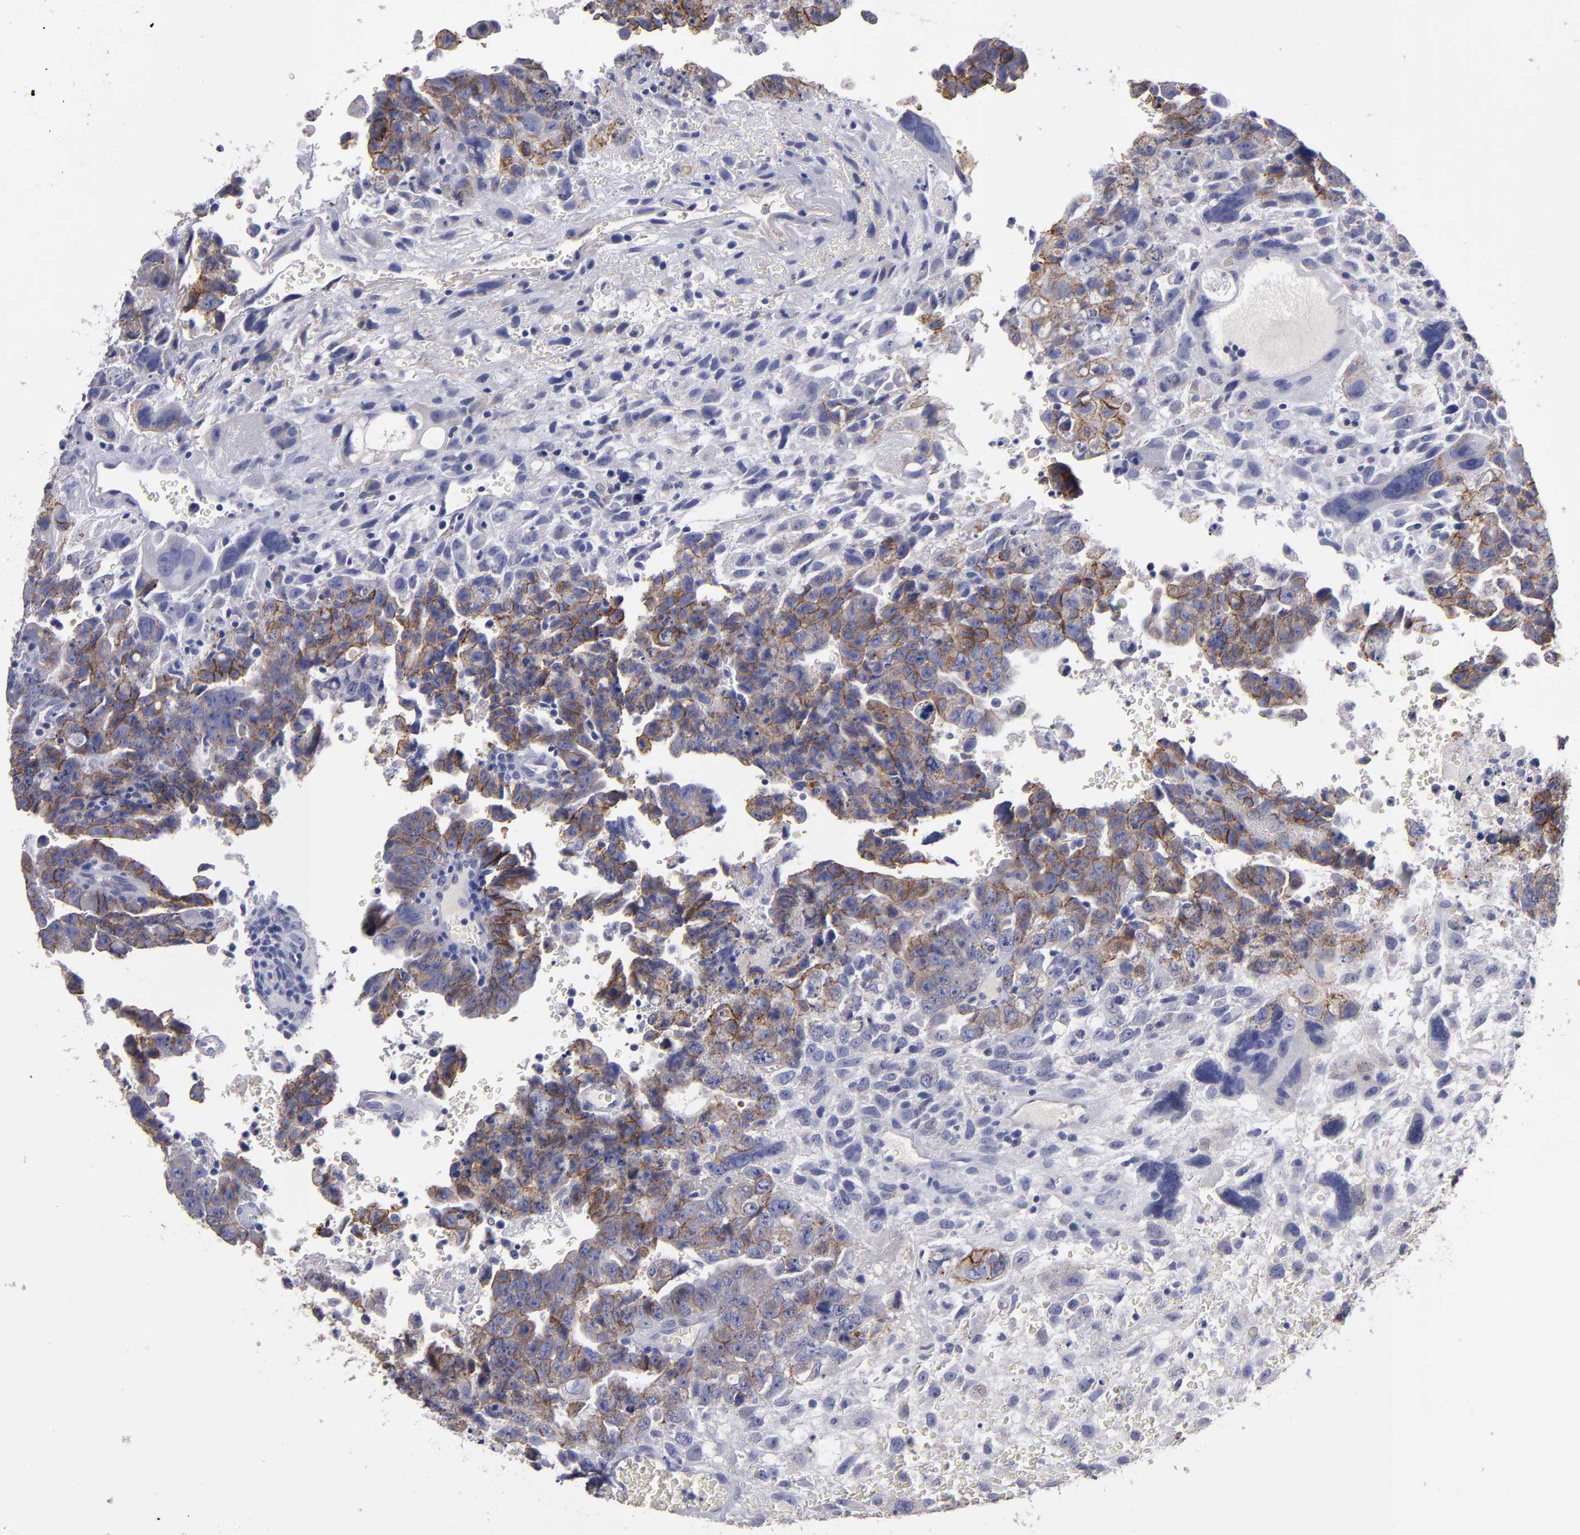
{"staining": {"intensity": "moderate", "quantity": ">75%", "location": "cytoplasmic/membranous"}, "tissue": "testis cancer", "cell_type": "Tumor cells", "image_type": "cancer", "snomed": [{"axis": "morphology", "description": "Carcinoma, Embryonal, NOS"}, {"axis": "topography", "description": "Testis"}], "caption": "Human testis cancer stained for a protein (brown) displays moderate cytoplasmic/membranous positive positivity in approximately >75% of tumor cells.", "gene": "CDH3", "patient": {"sex": "male", "age": 28}}